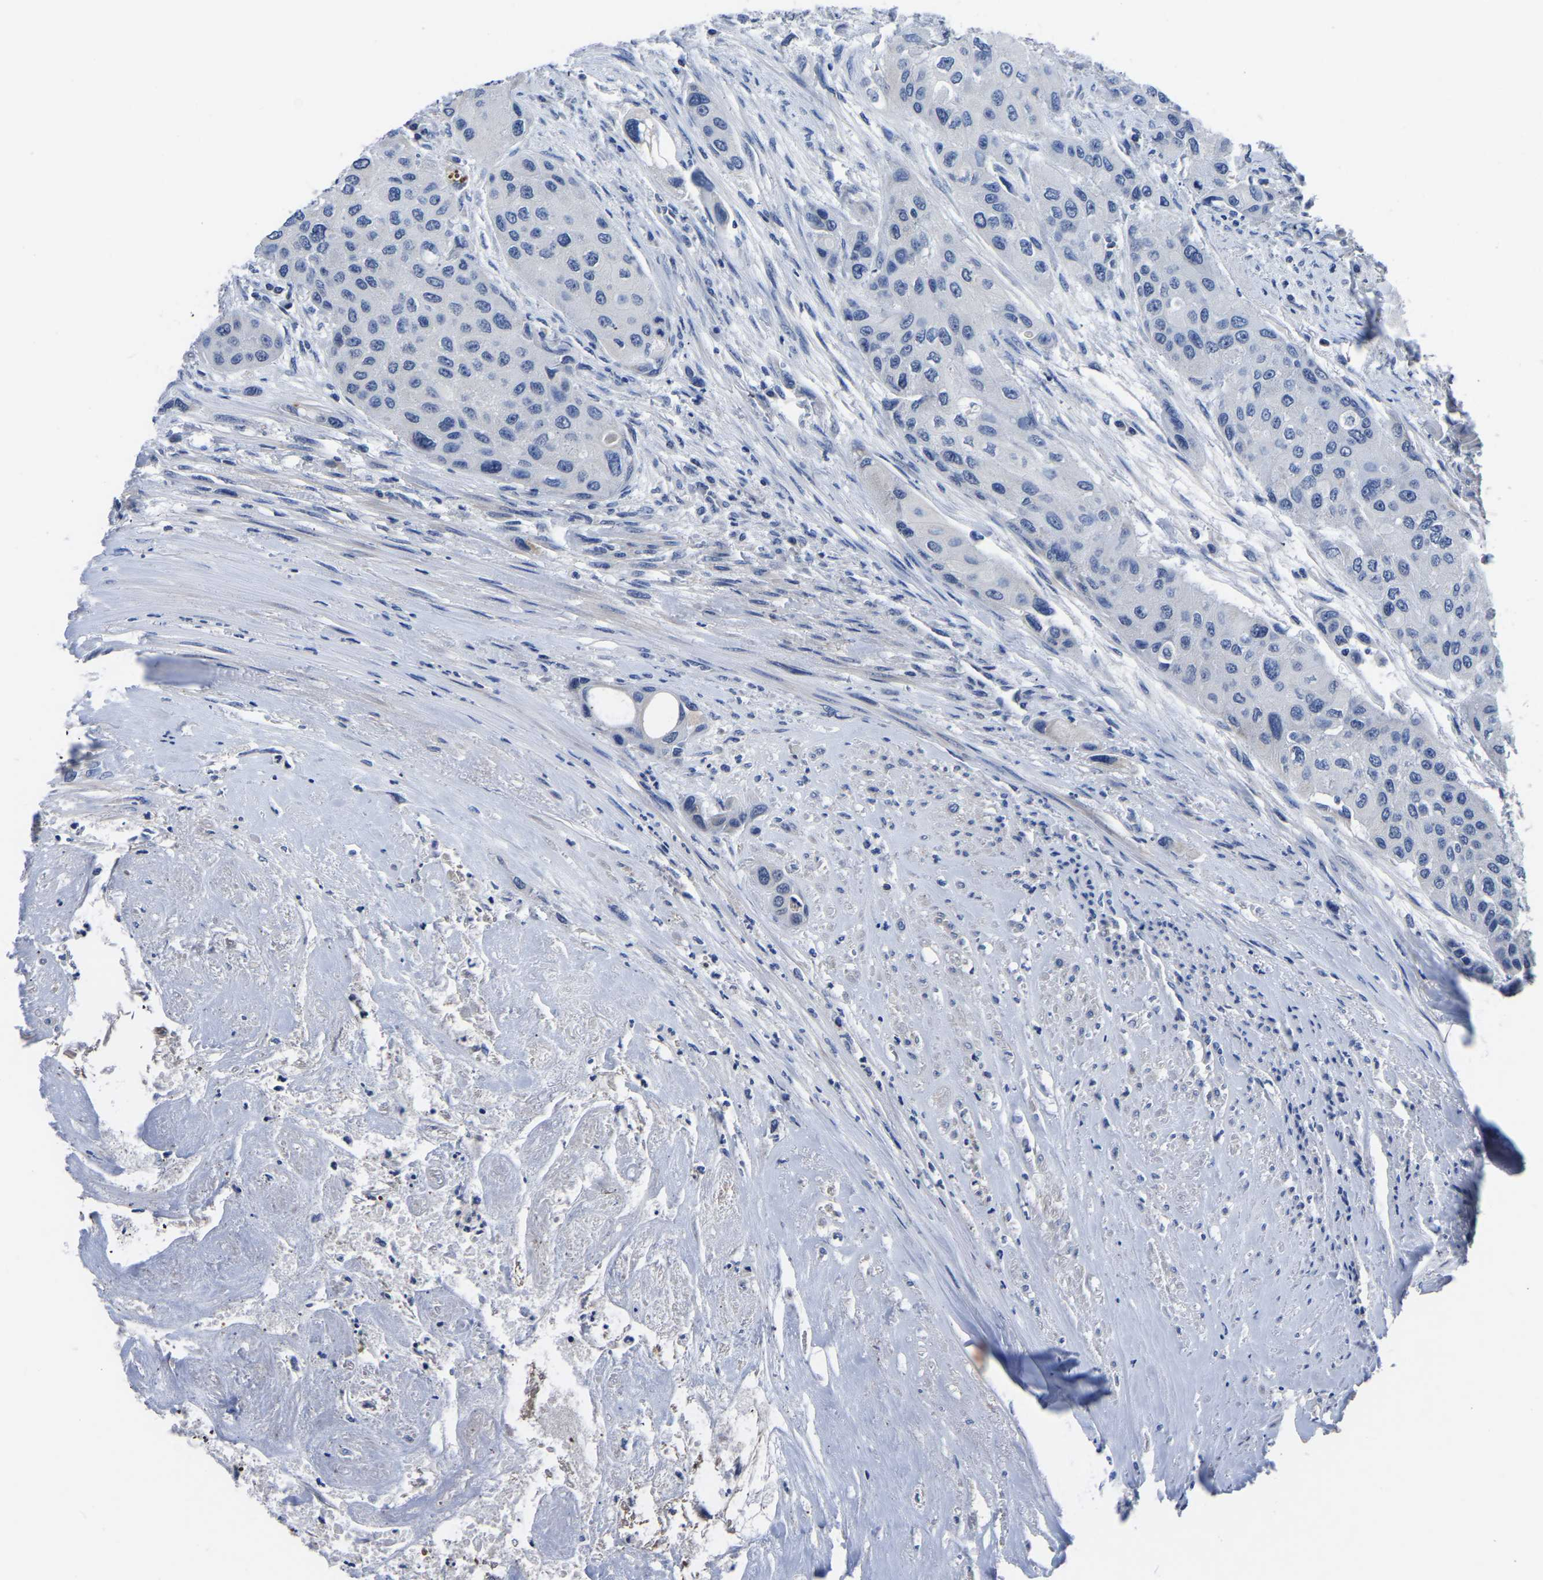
{"staining": {"intensity": "negative", "quantity": "none", "location": "none"}, "tissue": "urothelial cancer", "cell_type": "Tumor cells", "image_type": "cancer", "snomed": [{"axis": "morphology", "description": "Urothelial carcinoma, High grade"}, {"axis": "topography", "description": "Urinary bladder"}], "caption": "IHC of urothelial carcinoma (high-grade) exhibits no expression in tumor cells.", "gene": "FGD5", "patient": {"sex": "female", "age": 56}}